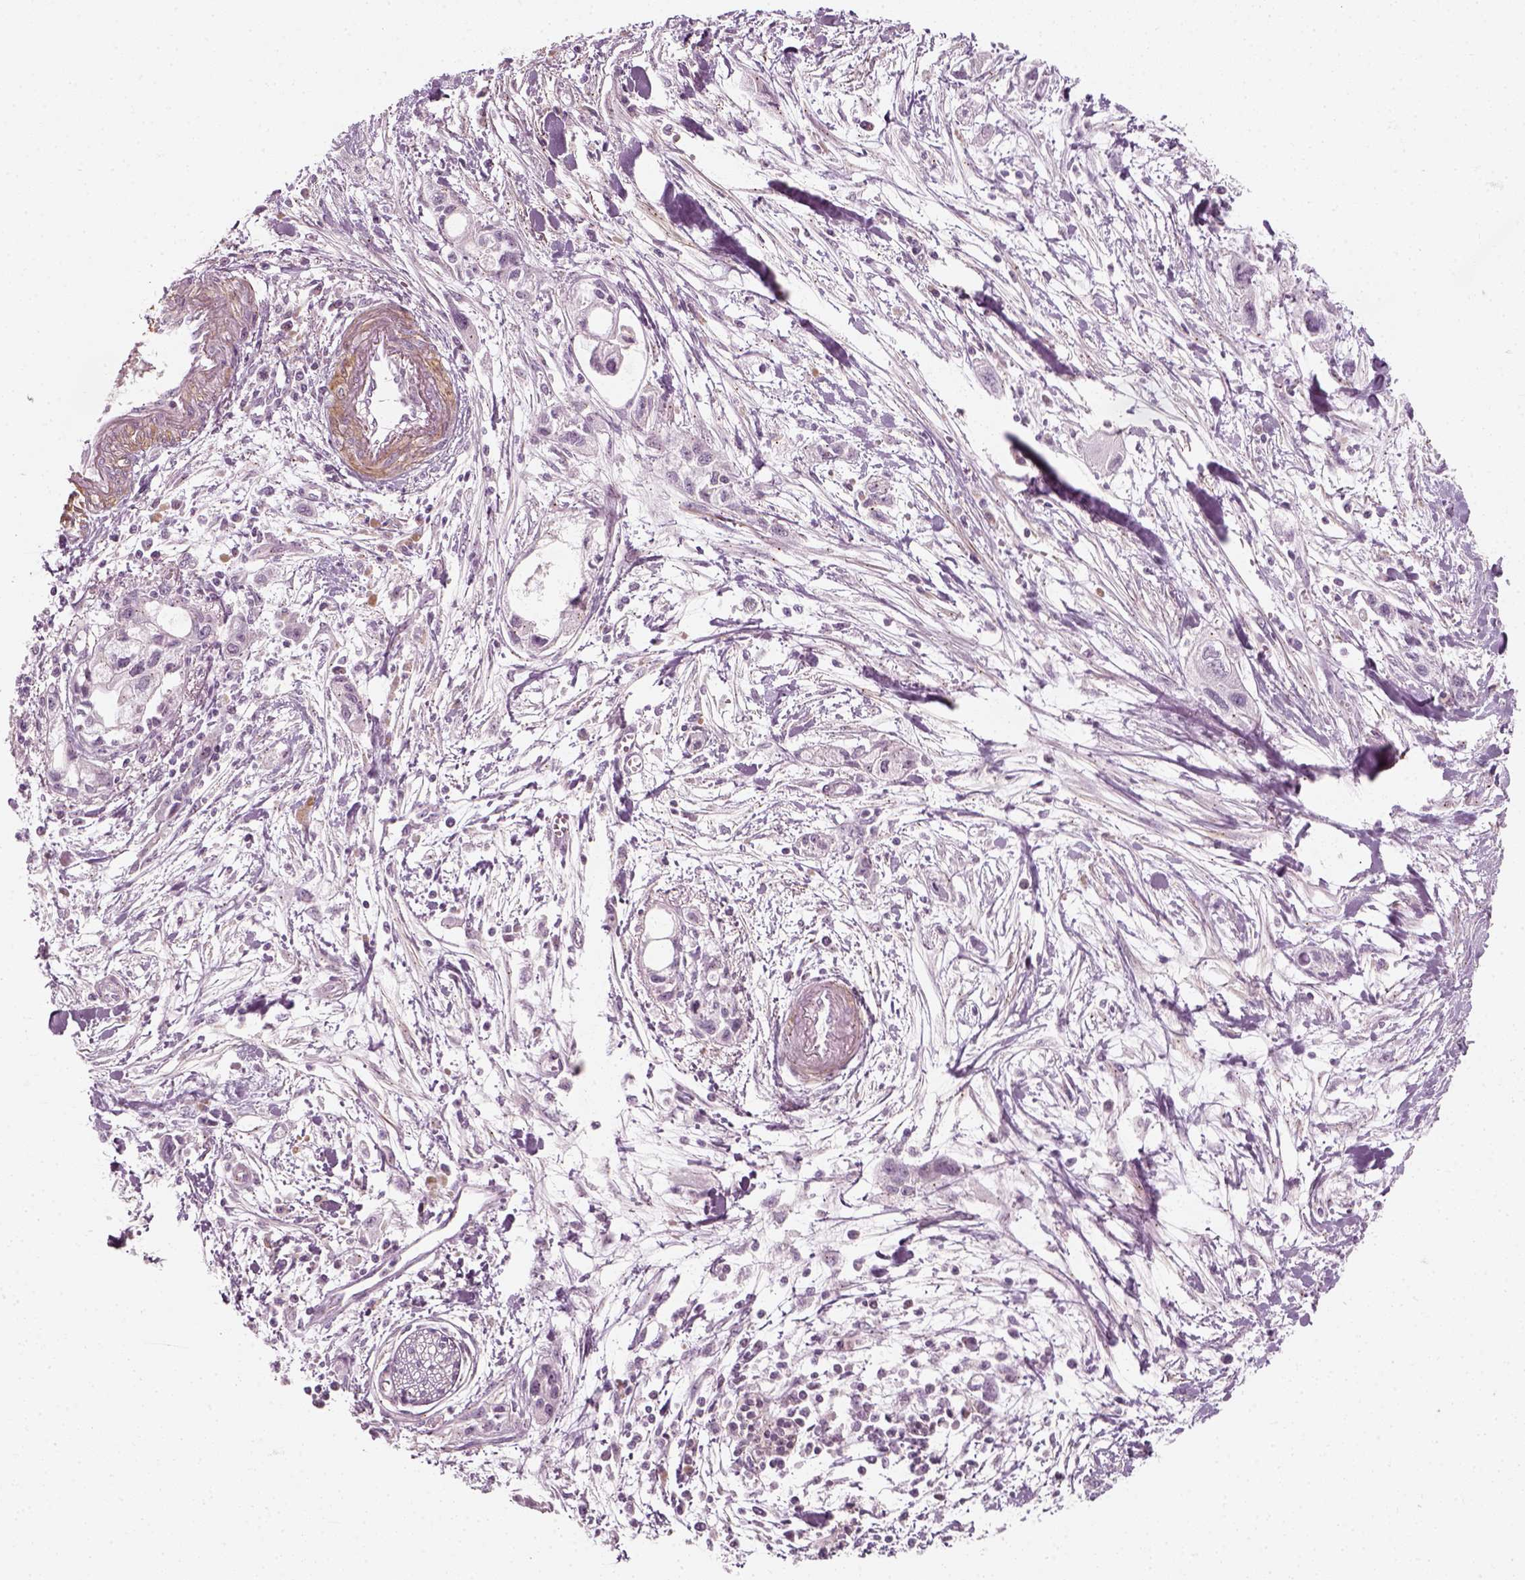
{"staining": {"intensity": "negative", "quantity": "none", "location": "none"}, "tissue": "pancreatic cancer", "cell_type": "Tumor cells", "image_type": "cancer", "snomed": [{"axis": "morphology", "description": "Adenocarcinoma, NOS"}, {"axis": "topography", "description": "Pancreas"}], "caption": "Tumor cells are negative for brown protein staining in pancreatic cancer (adenocarcinoma). Brightfield microscopy of immunohistochemistry stained with DAB (brown) and hematoxylin (blue), captured at high magnification.", "gene": "MLIP", "patient": {"sex": "female", "age": 61}}